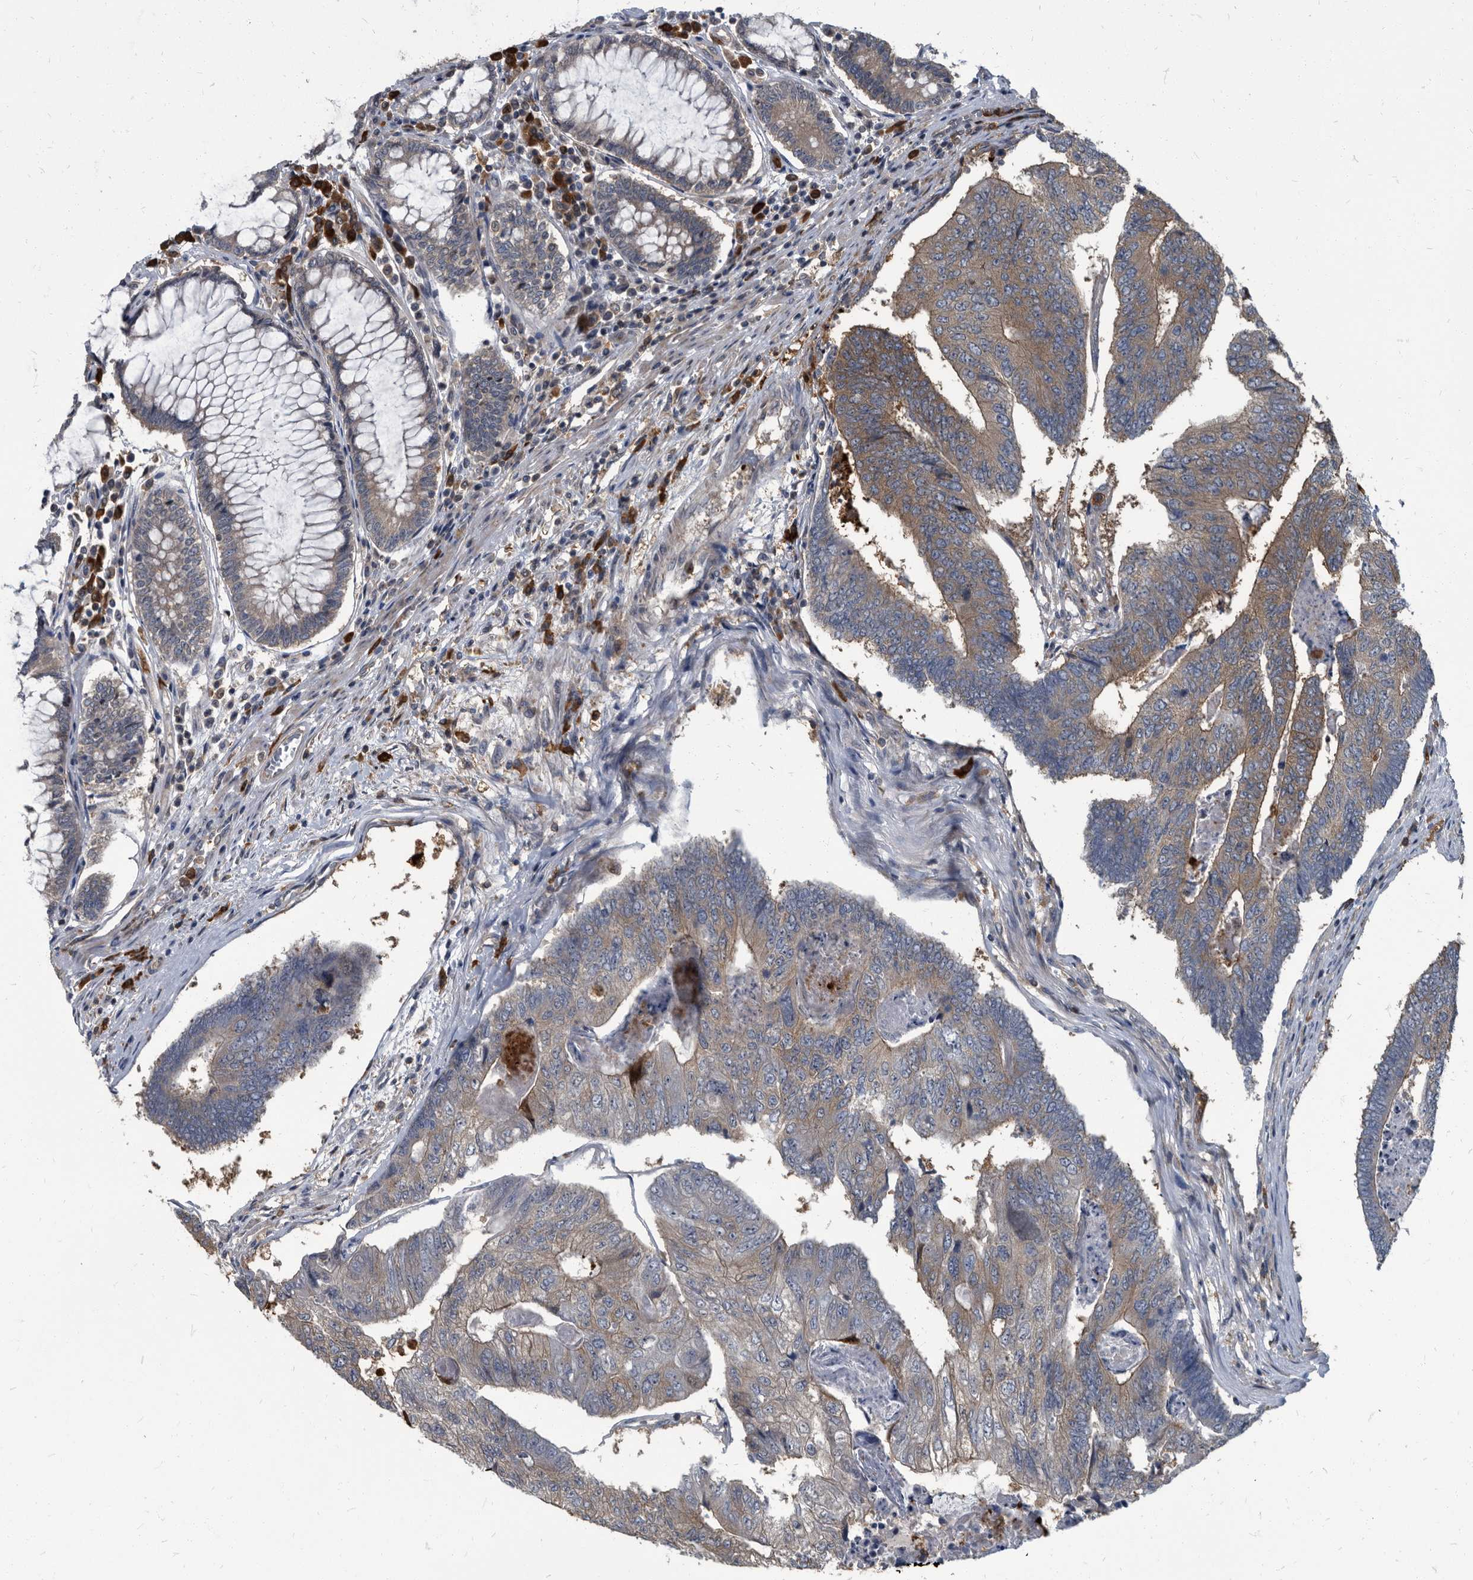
{"staining": {"intensity": "weak", "quantity": "<25%", "location": "cytoplasmic/membranous"}, "tissue": "colorectal cancer", "cell_type": "Tumor cells", "image_type": "cancer", "snomed": [{"axis": "morphology", "description": "Adenocarcinoma, NOS"}, {"axis": "topography", "description": "Colon"}], "caption": "Tumor cells are negative for brown protein staining in colorectal cancer. Brightfield microscopy of immunohistochemistry (IHC) stained with DAB (brown) and hematoxylin (blue), captured at high magnification.", "gene": "CDV3", "patient": {"sex": "female", "age": 67}}